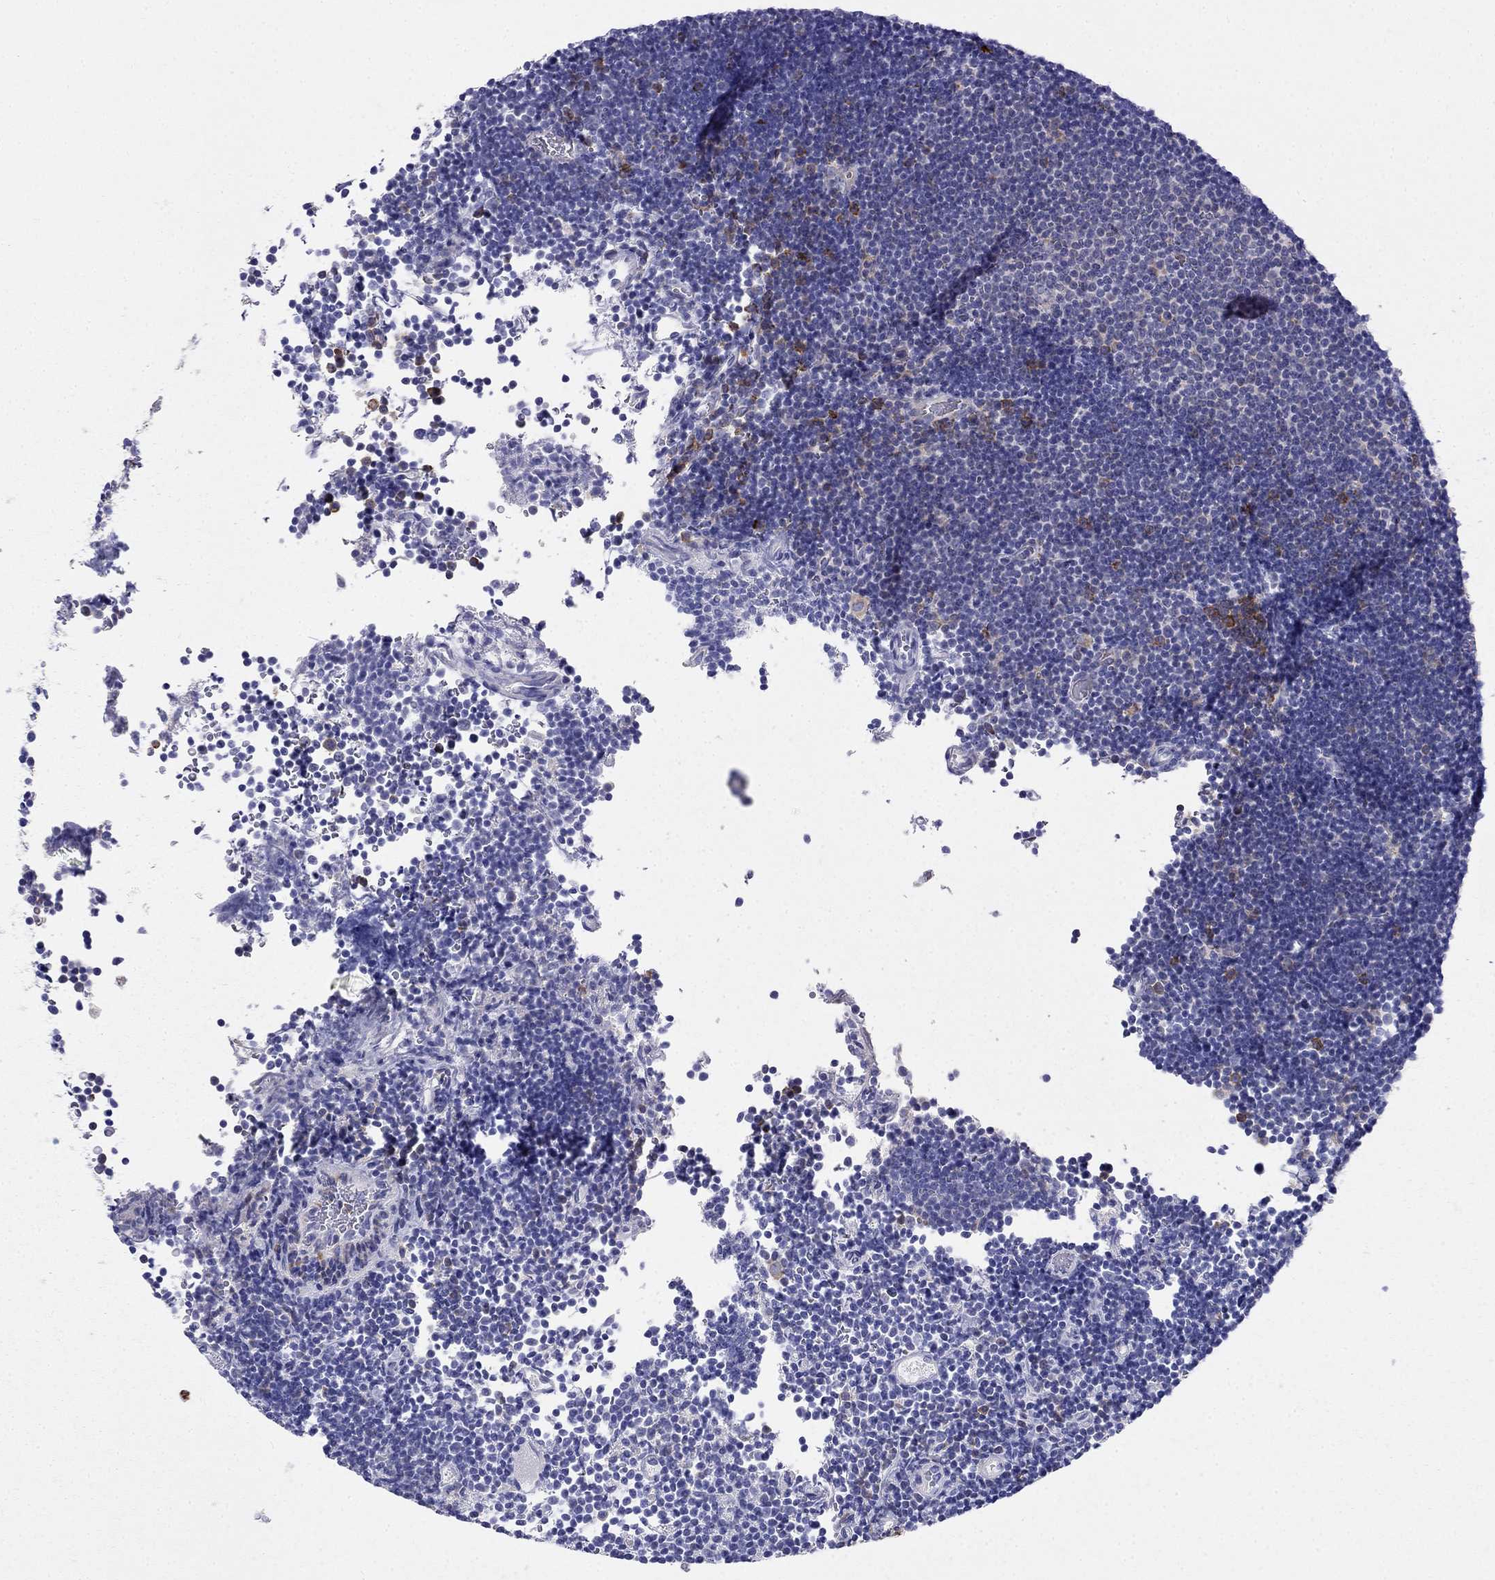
{"staining": {"intensity": "negative", "quantity": "none", "location": "none"}, "tissue": "lymphoma", "cell_type": "Tumor cells", "image_type": "cancer", "snomed": [{"axis": "morphology", "description": "Malignant lymphoma, non-Hodgkin's type, Low grade"}, {"axis": "topography", "description": "Brain"}], "caption": "Histopathology image shows no significant protein staining in tumor cells of low-grade malignant lymphoma, non-Hodgkin's type.", "gene": "LONRF2", "patient": {"sex": "female", "age": 66}}